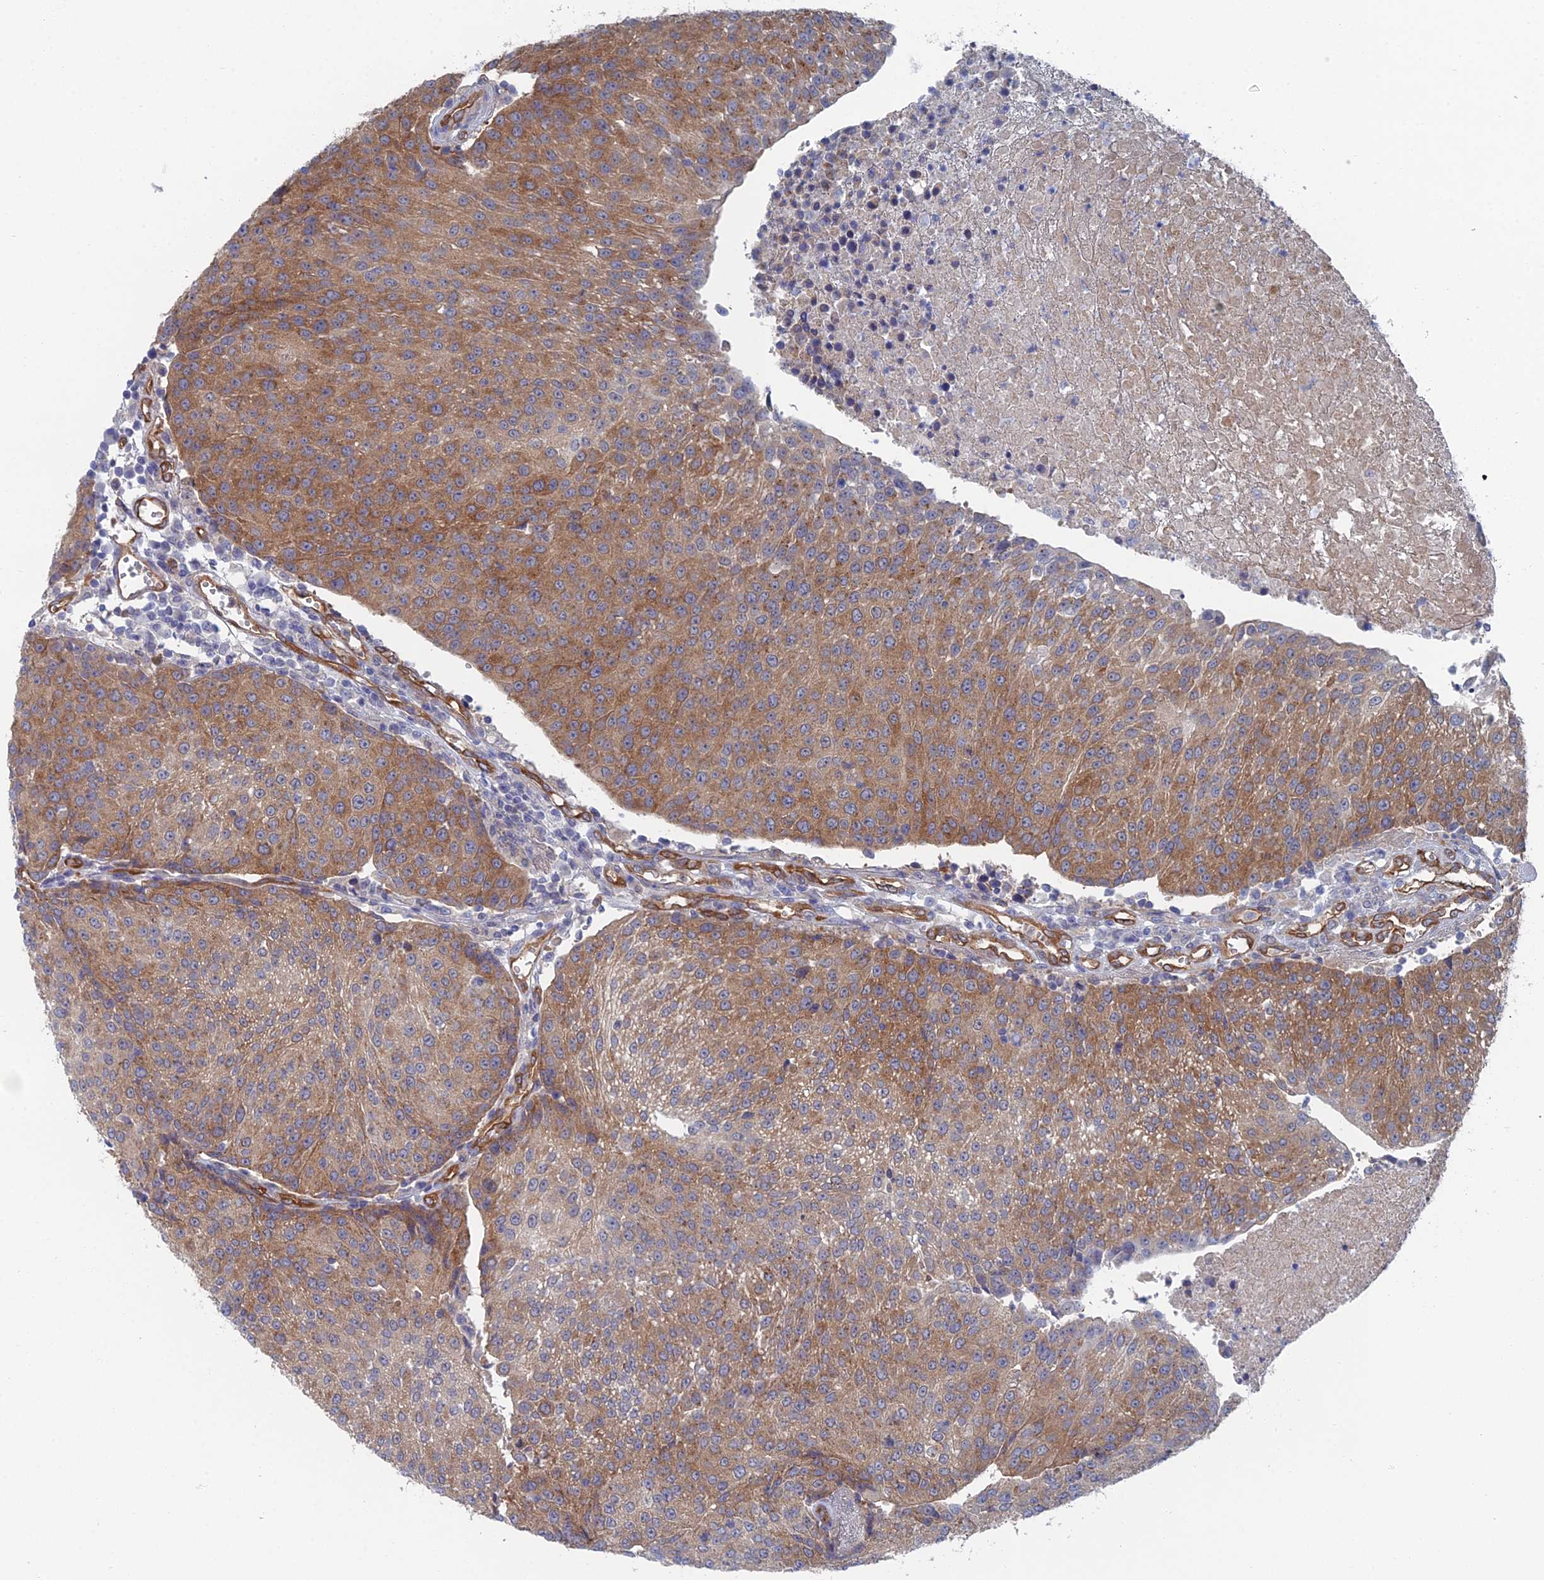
{"staining": {"intensity": "moderate", "quantity": ">75%", "location": "cytoplasmic/membranous"}, "tissue": "urothelial cancer", "cell_type": "Tumor cells", "image_type": "cancer", "snomed": [{"axis": "morphology", "description": "Urothelial carcinoma, High grade"}, {"axis": "topography", "description": "Urinary bladder"}], "caption": "High-grade urothelial carcinoma was stained to show a protein in brown. There is medium levels of moderate cytoplasmic/membranous positivity in approximately >75% of tumor cells. (IHC, brightfield microscopy, high magnification).", "gene": "ARAP3", "patient": {"sex": "female", "age": 85}}